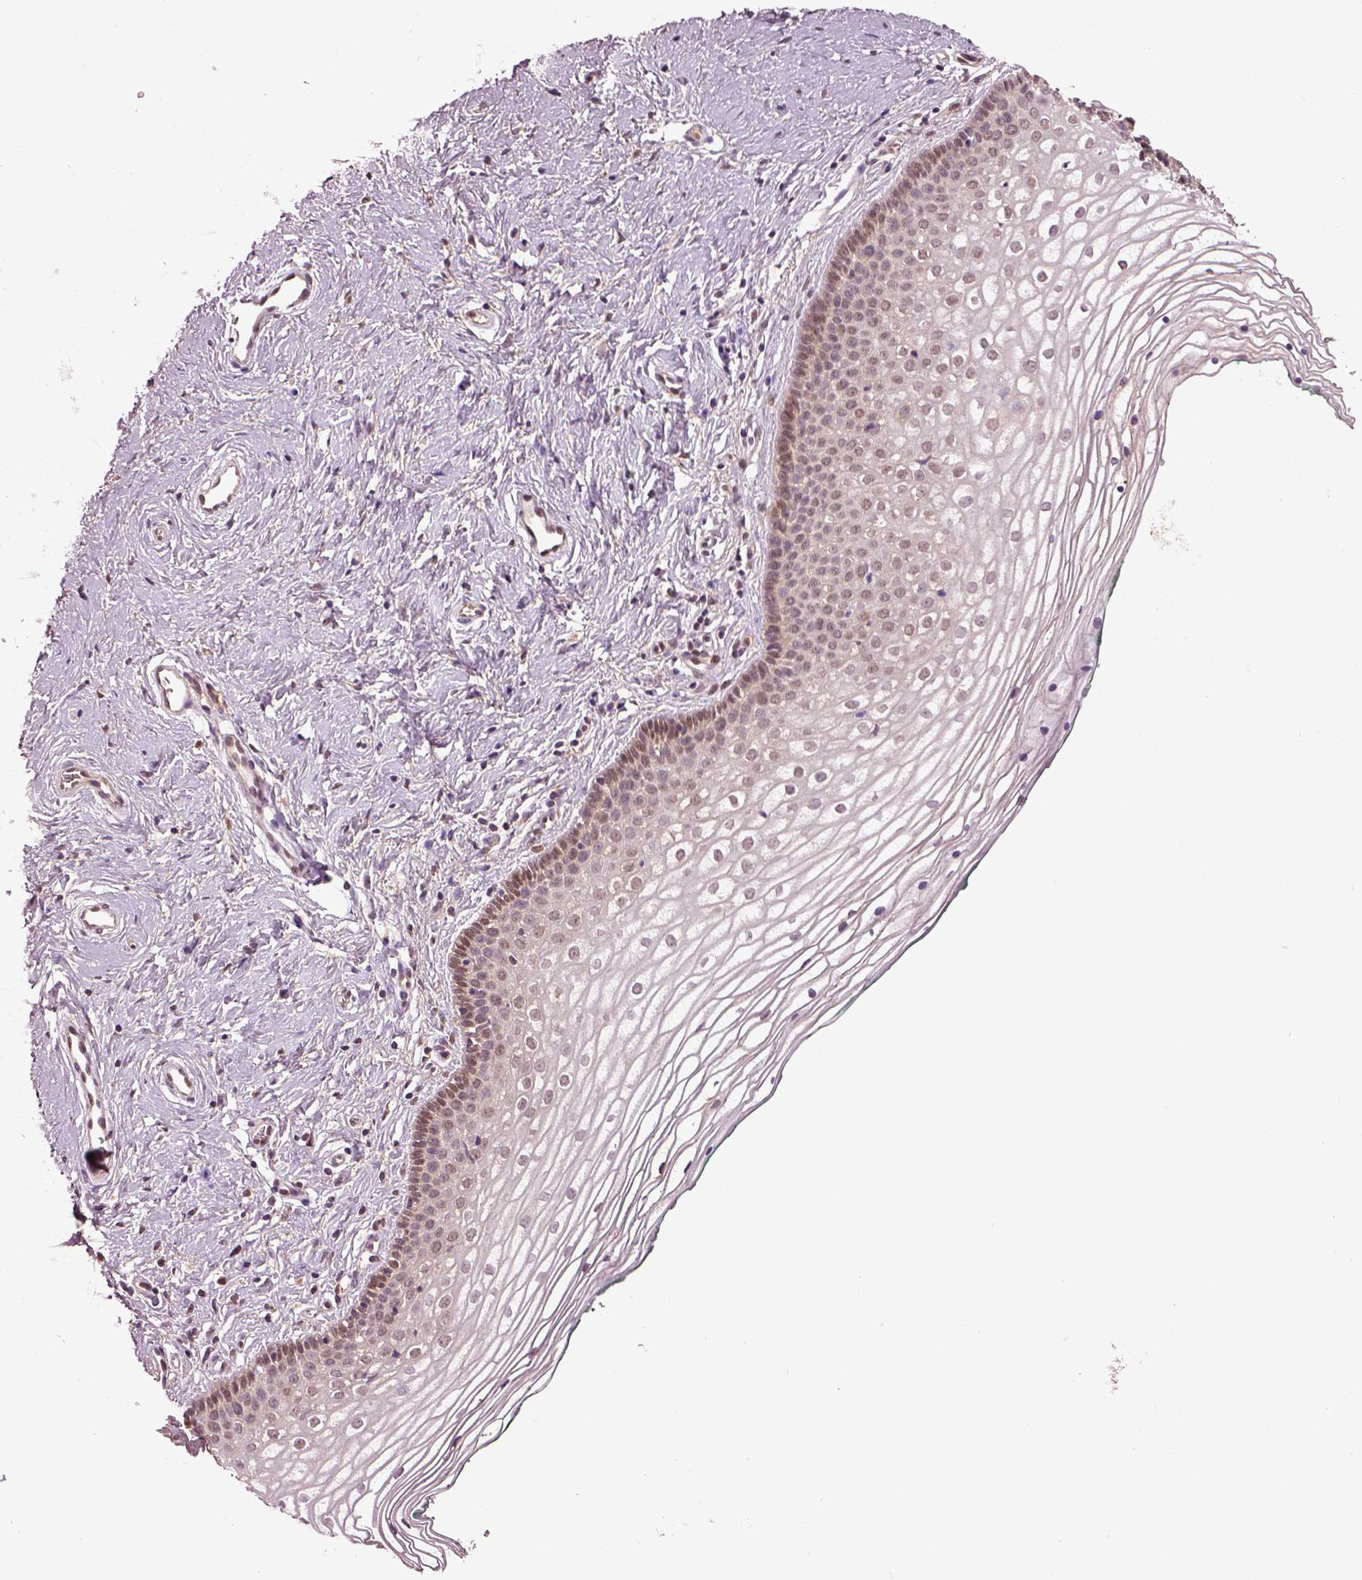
{"staining": {"intensity": "weak", "quantity": "<25%", "location": "cytoplasmic/membranous"}, "tissue": "vagina", "cell_type": "Squamous epithelial cells", "image_type": "normal", "snomed": [{"axis": "morphology", "description": "Normal tissue, NOS"}, {"axis": "topography", "description": "Vagina"}], "caption": "The immunohistochemistry micrograph has no significant expression in squamous epithelial cells of vagina.", "gene": "MDP1", "patient": {"sex": "female", "age": 36}}